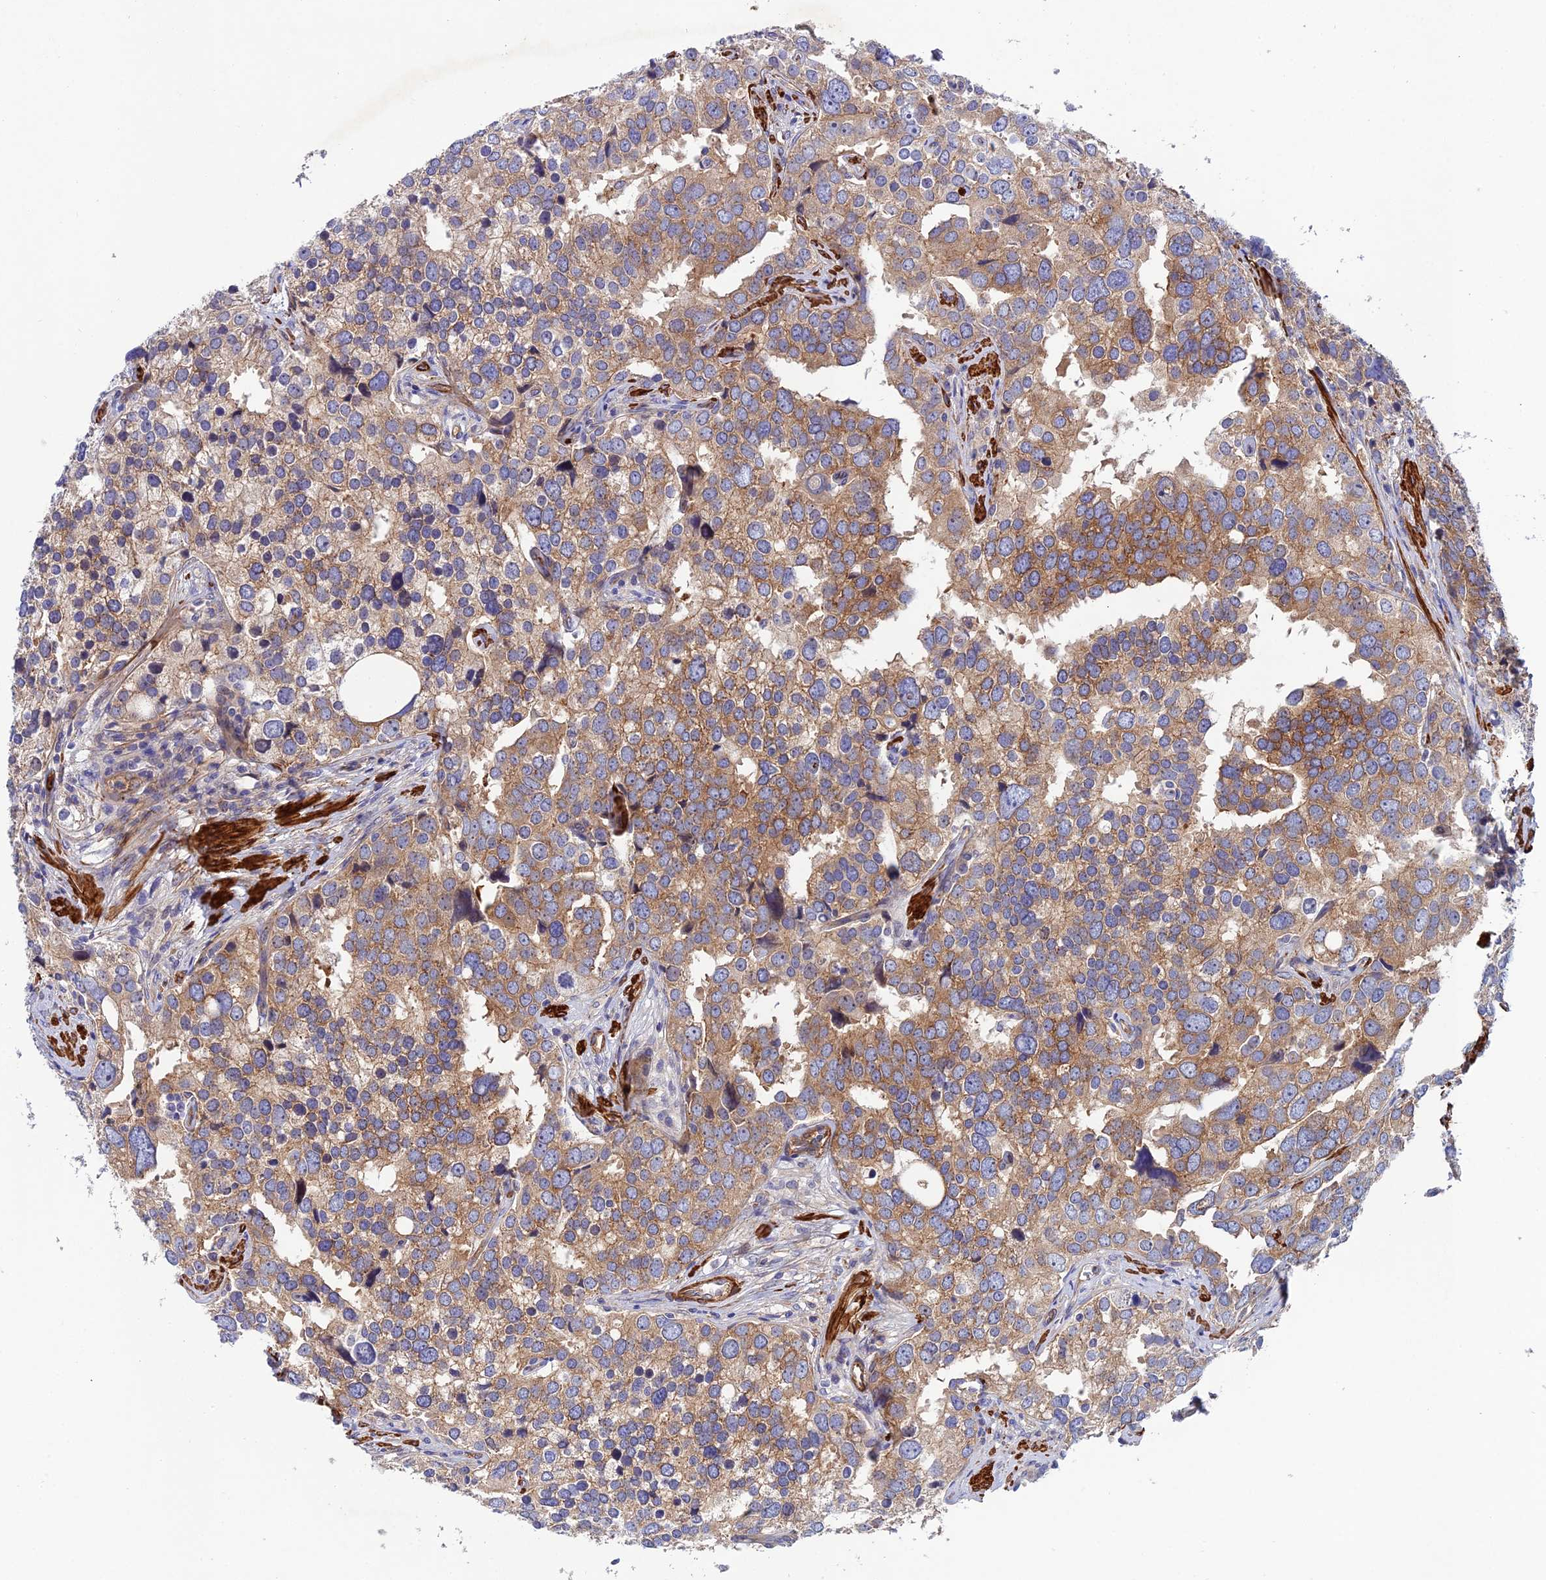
{"staining": {"intensity": "moderate", "quantity": ">75%", "location": "cytoplasmic/membranous"}, "tissue": "prostate cancer", "cell_type": "Tumor cells", "image_type": "cancer", "snomed": [{"axis": "morphology", "description": "Adenocarcinoma, High grade"}, {"axis": "topography", "description": "Prostate"}], "caption": "Immunohistochemical staining of human prostate adenocarcinoma (high-grade) exhibits medium levels of moderate cytoplasmic/membranous protein staining in approximately >75% of tumor cells.", "gene": "RALGAPA2", "patient": {"sex": "male", "age": 71}}